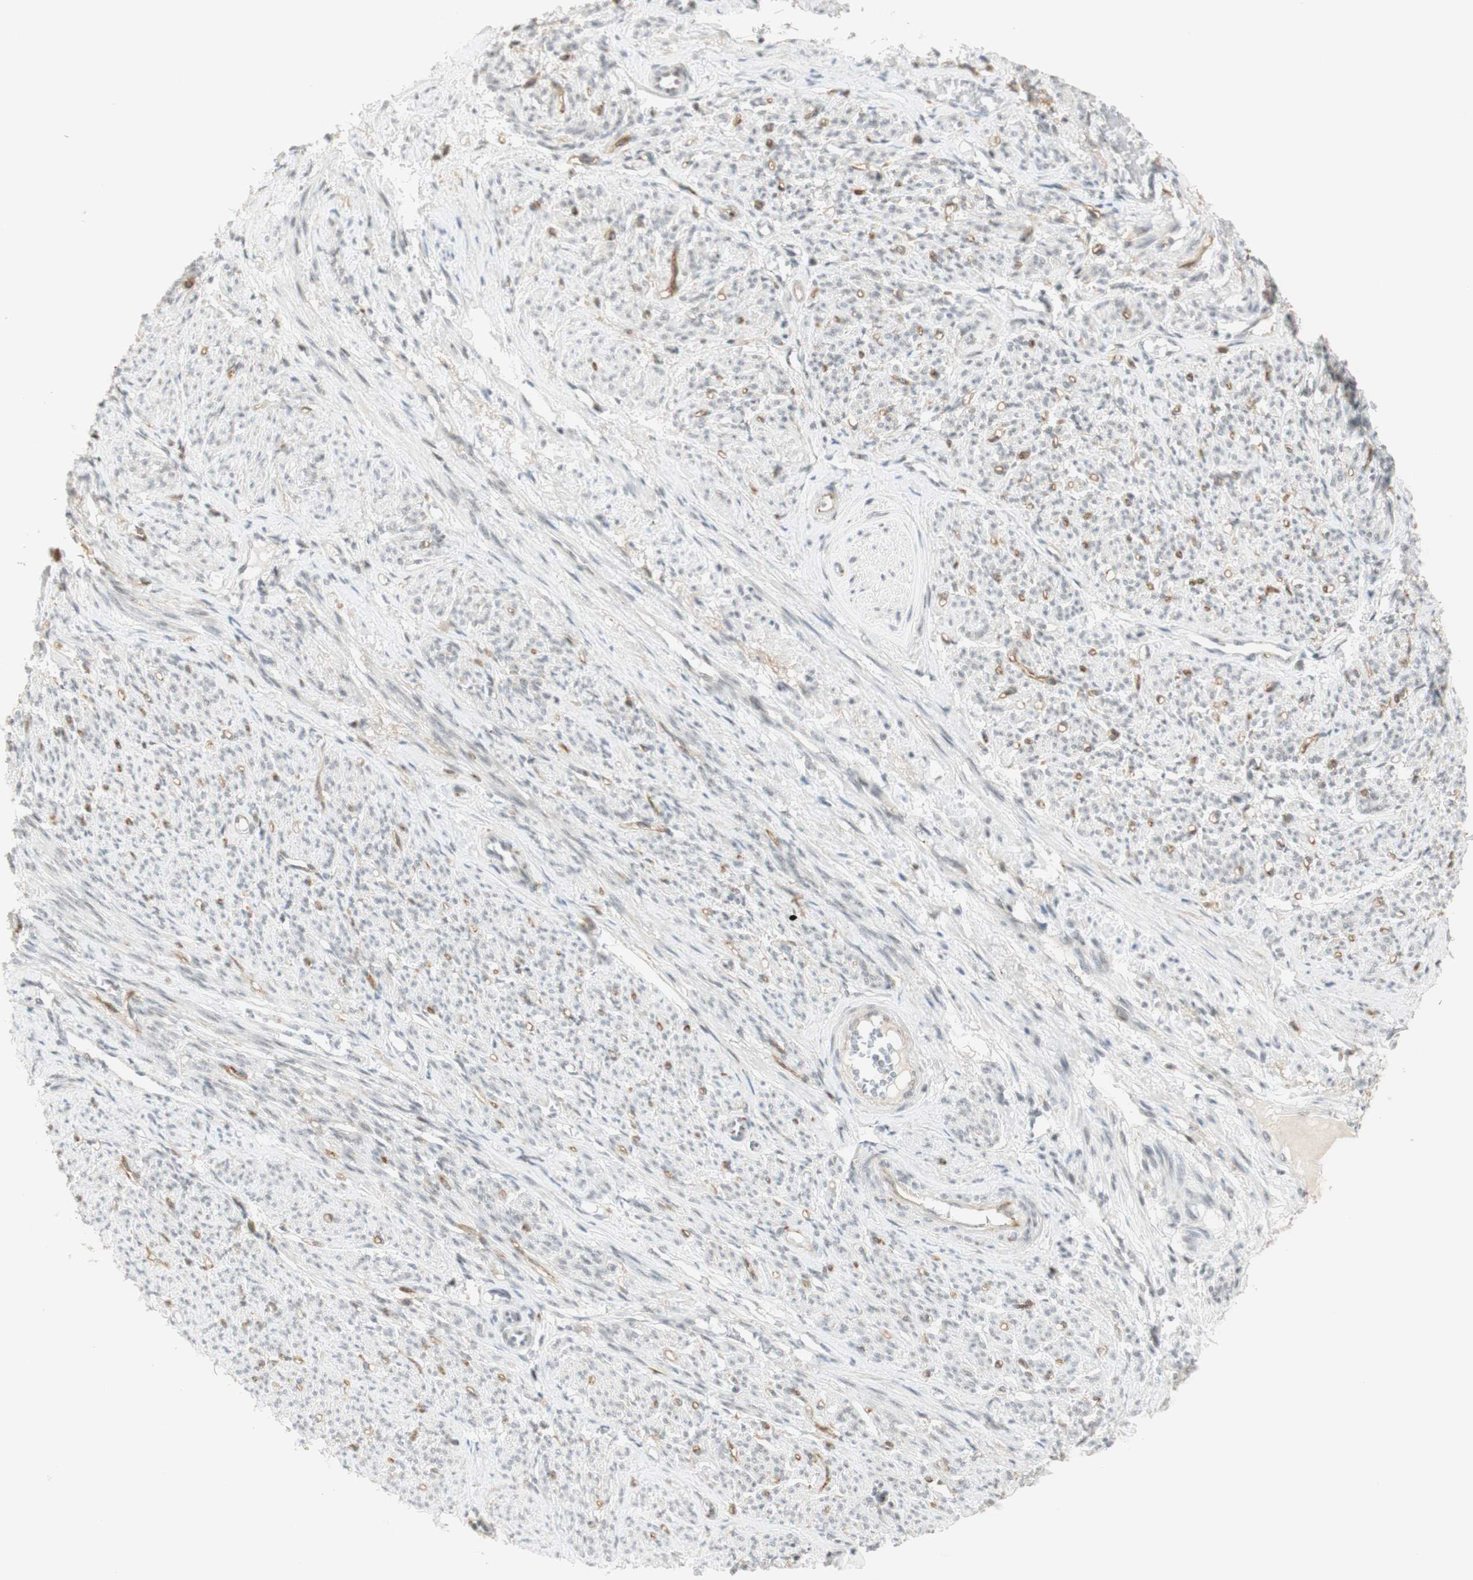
{"staining": {"intensity": "negative", "quantity": "none", "location": "none"}, "tissue": "smooth muscle", "cell_type": "Smooth muscle cells", "image_type": "normal", "snomed": [{"axis": "morphology", "description": "Normal tissue, NOS"}, {"axis": "topography", "description": "Smooth muscle"}], "caption": "An immunohistochemistry (IHC) histopathology image of normal smooth muscle is shown. There is no staining in smooth muscle cells of smooth muscle.", "gene": "IRF1", "patient": {"sex": "female", "age": 65}}